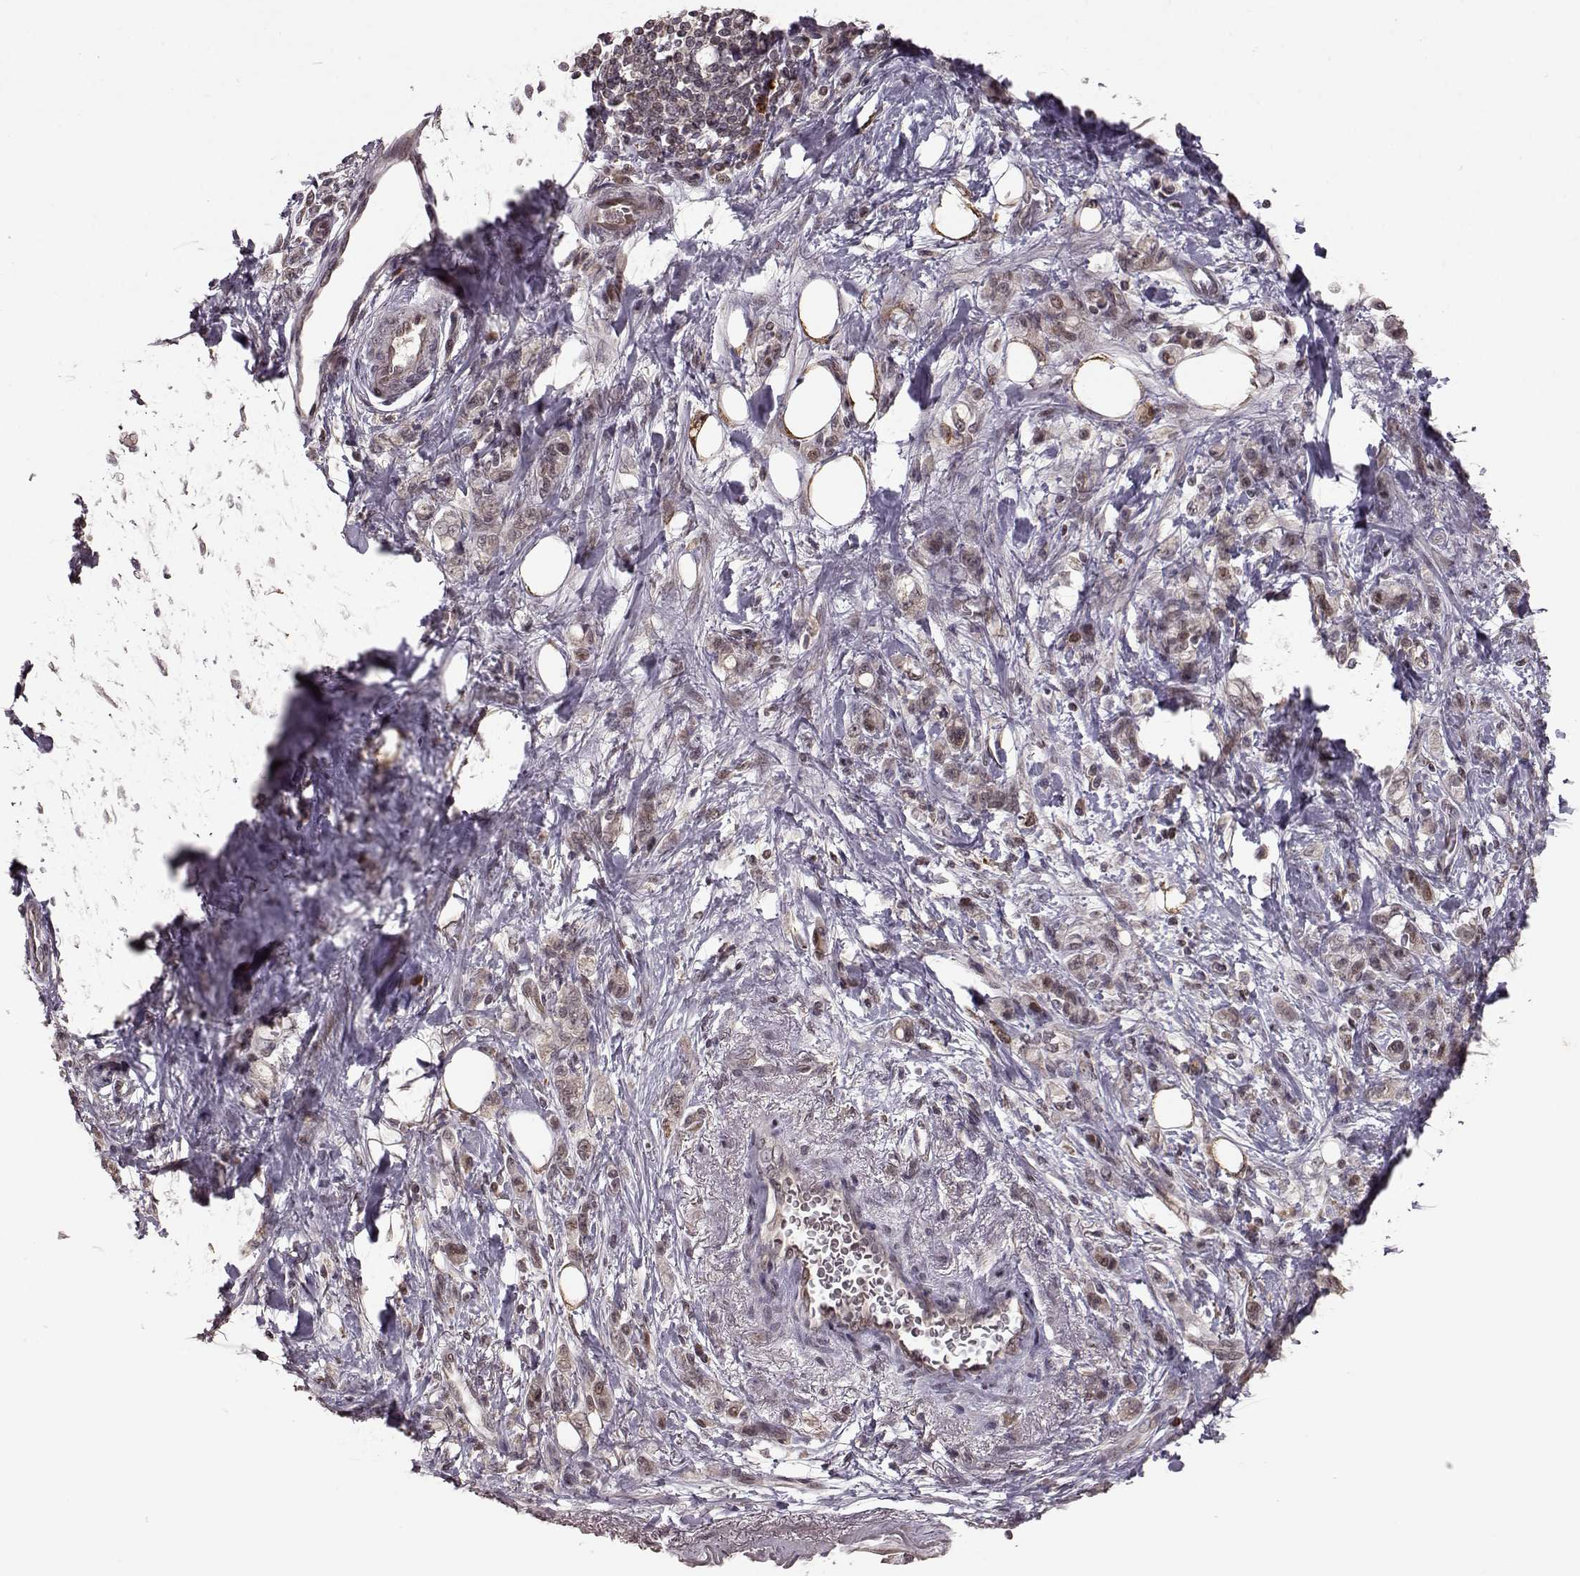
{"staining": {"intensity": "moderate", "quantity": ">75%", "location": "cytoplasmic/membranous"}, "tissue": "stomach cancer", "cell_type": "Tumor cells", "image_type": "cancer", "snomed": [{"axis": "morphology", "description": "Adenocarcinoma, NOS"}, {"axis": "topography", "description": "Stomach"}], "caption": "A brown stain highlights moderate cytoplasmic/membranous expression of a protein in stomach adenocarcinoma tumor cells.", "gene": "ELOVL5", "patient": {"sex": "male", "age": 77}}